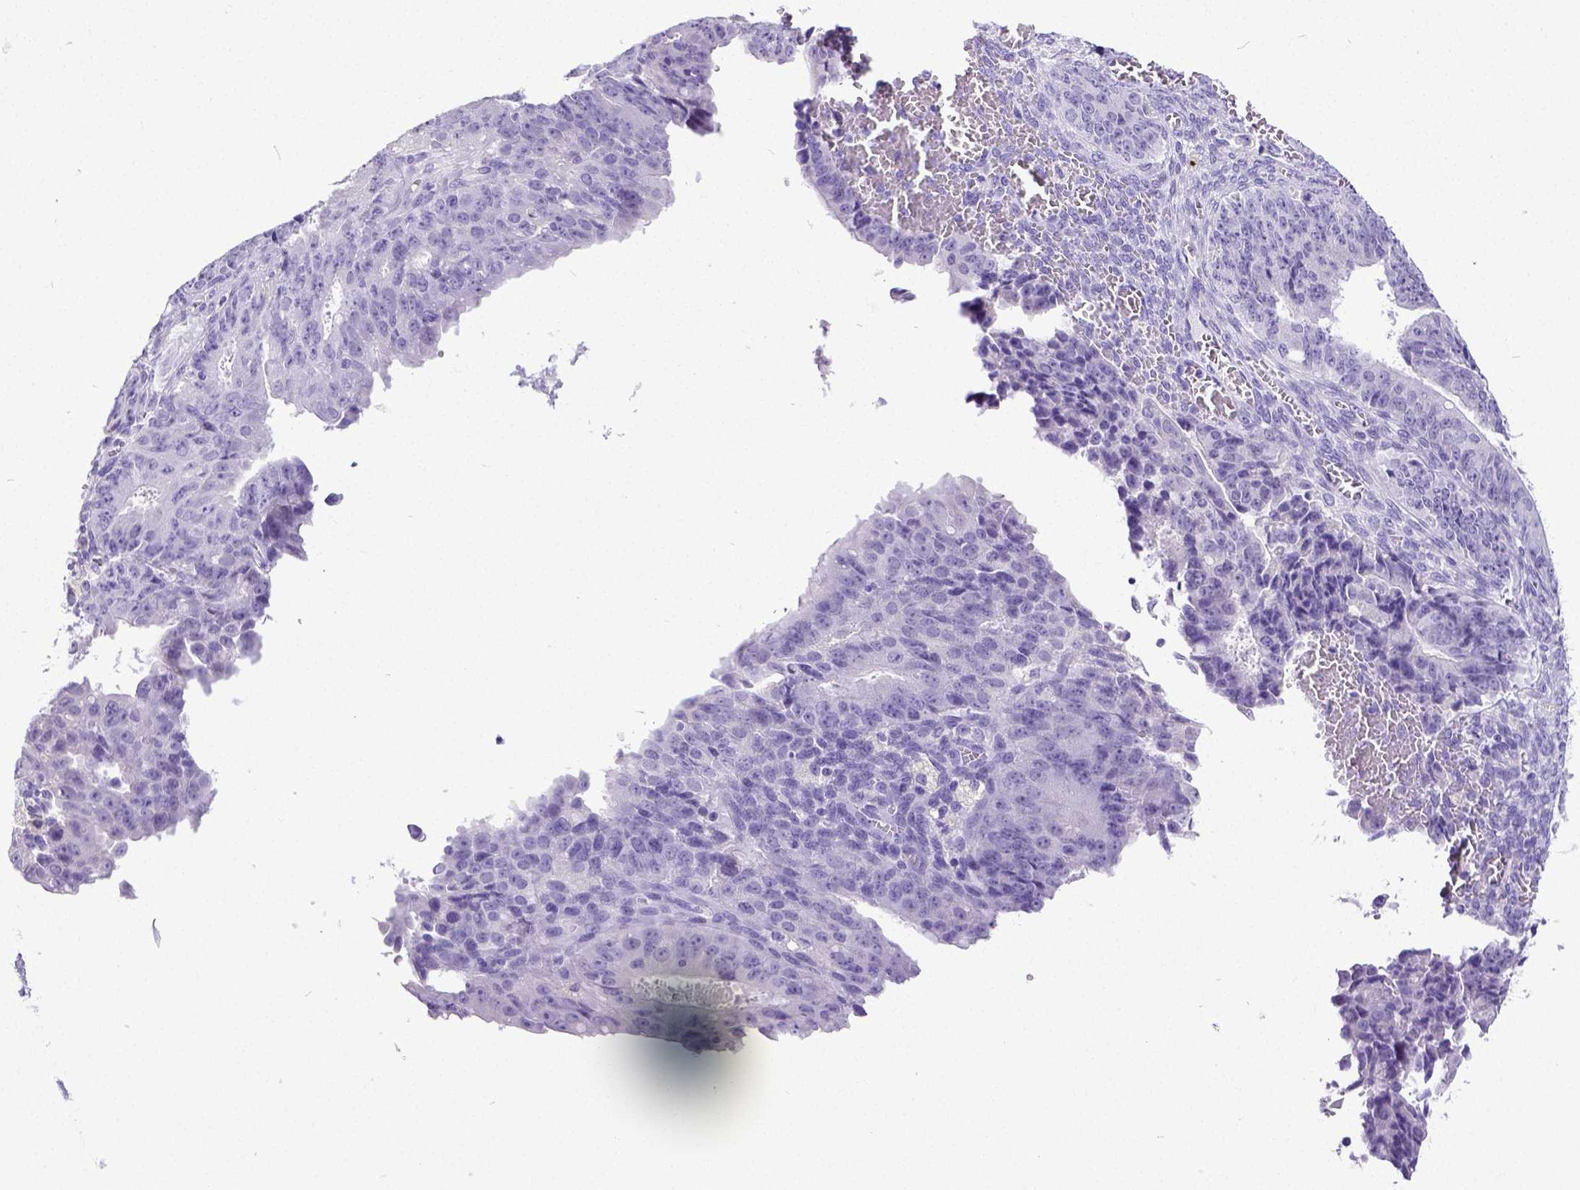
{"staining": {"intensity": "negative", "quantity": "none", "location": "none"}, "tissue": "ovarian cancer", "cell_type": "Tumor cells", "image_type": "cancer", "snomed": [{"axis": "morphology", "description": "Carcinoma, endometroid"}, {"axis": "topography", "description": "Ovary"}], "caption": "Ovarian endometroid carcinoma was stained to show a protein in brown. There is no significant positivity in tumor cells. (DAB (3,3'-diaminobenzidine) IHC, high magnification).", "gene": "SATB2", "patient": {"sex": "female", "age": 42}}